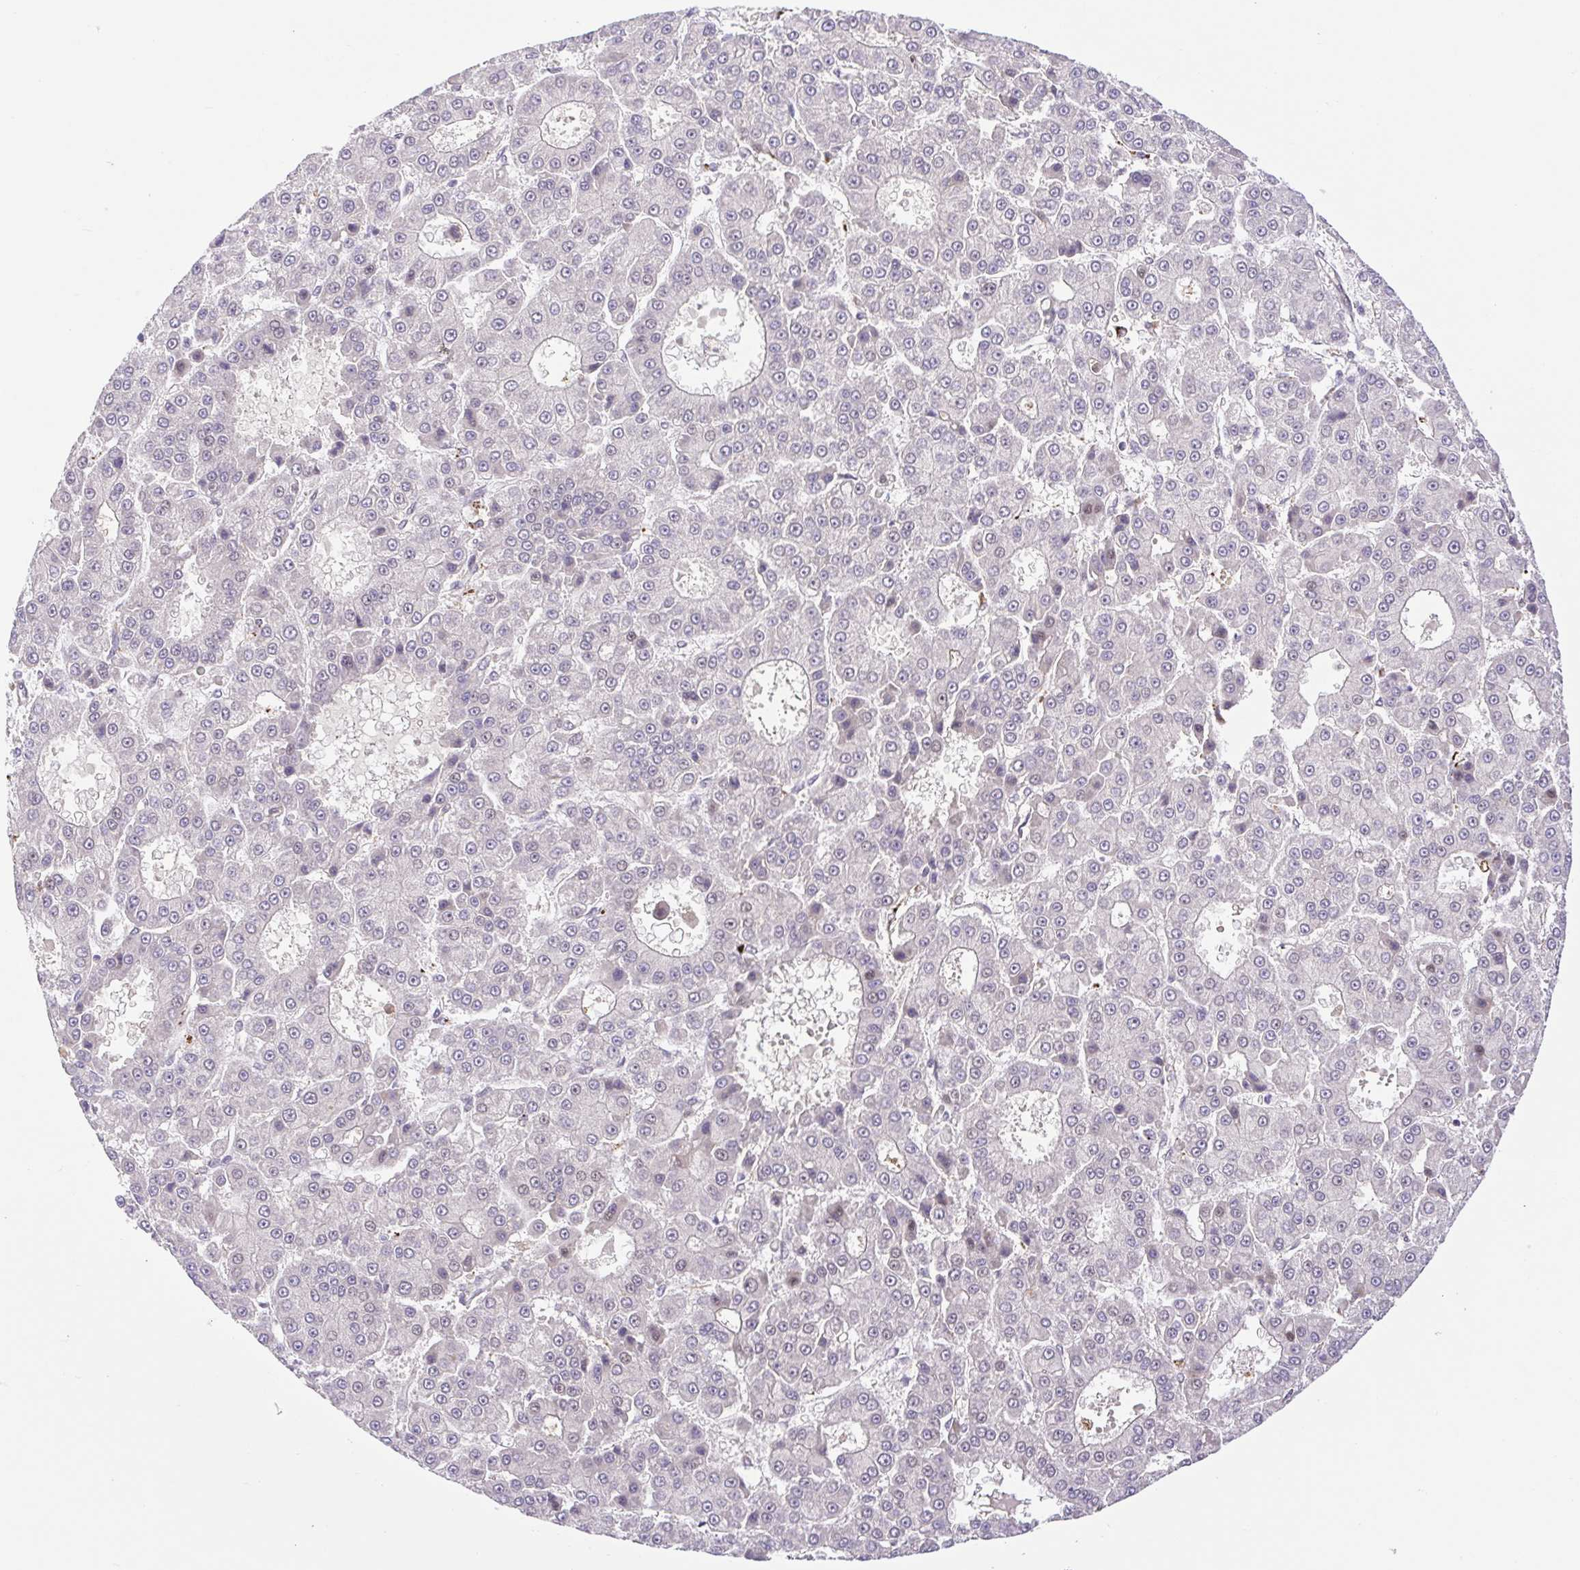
{"staining": {"intensity": "negative", "quantity": "none", "location": "none"}, "tissue": "liver cancer", "cell_type": "Tumor cells", "image_type": "cancer", "snomed": [{"axis": "morphology", "description": "Carcinoma, Hepatocellular, NOS"}, {"axis": "topography", "description": "Liver"}], "caption": "IHC micrograph of human hepatocellular carcinoma (liver) stained for a protein (brown), which exhibits no staining in tumor cells. Brightfield microscopy of IHC stained with DAB (3,3'-diaminobenzidine) (brown) and hematoxylin (blue), captured at high magnification.", "gene": "ERG", "patient": {"sex": "male", "age": 70}}